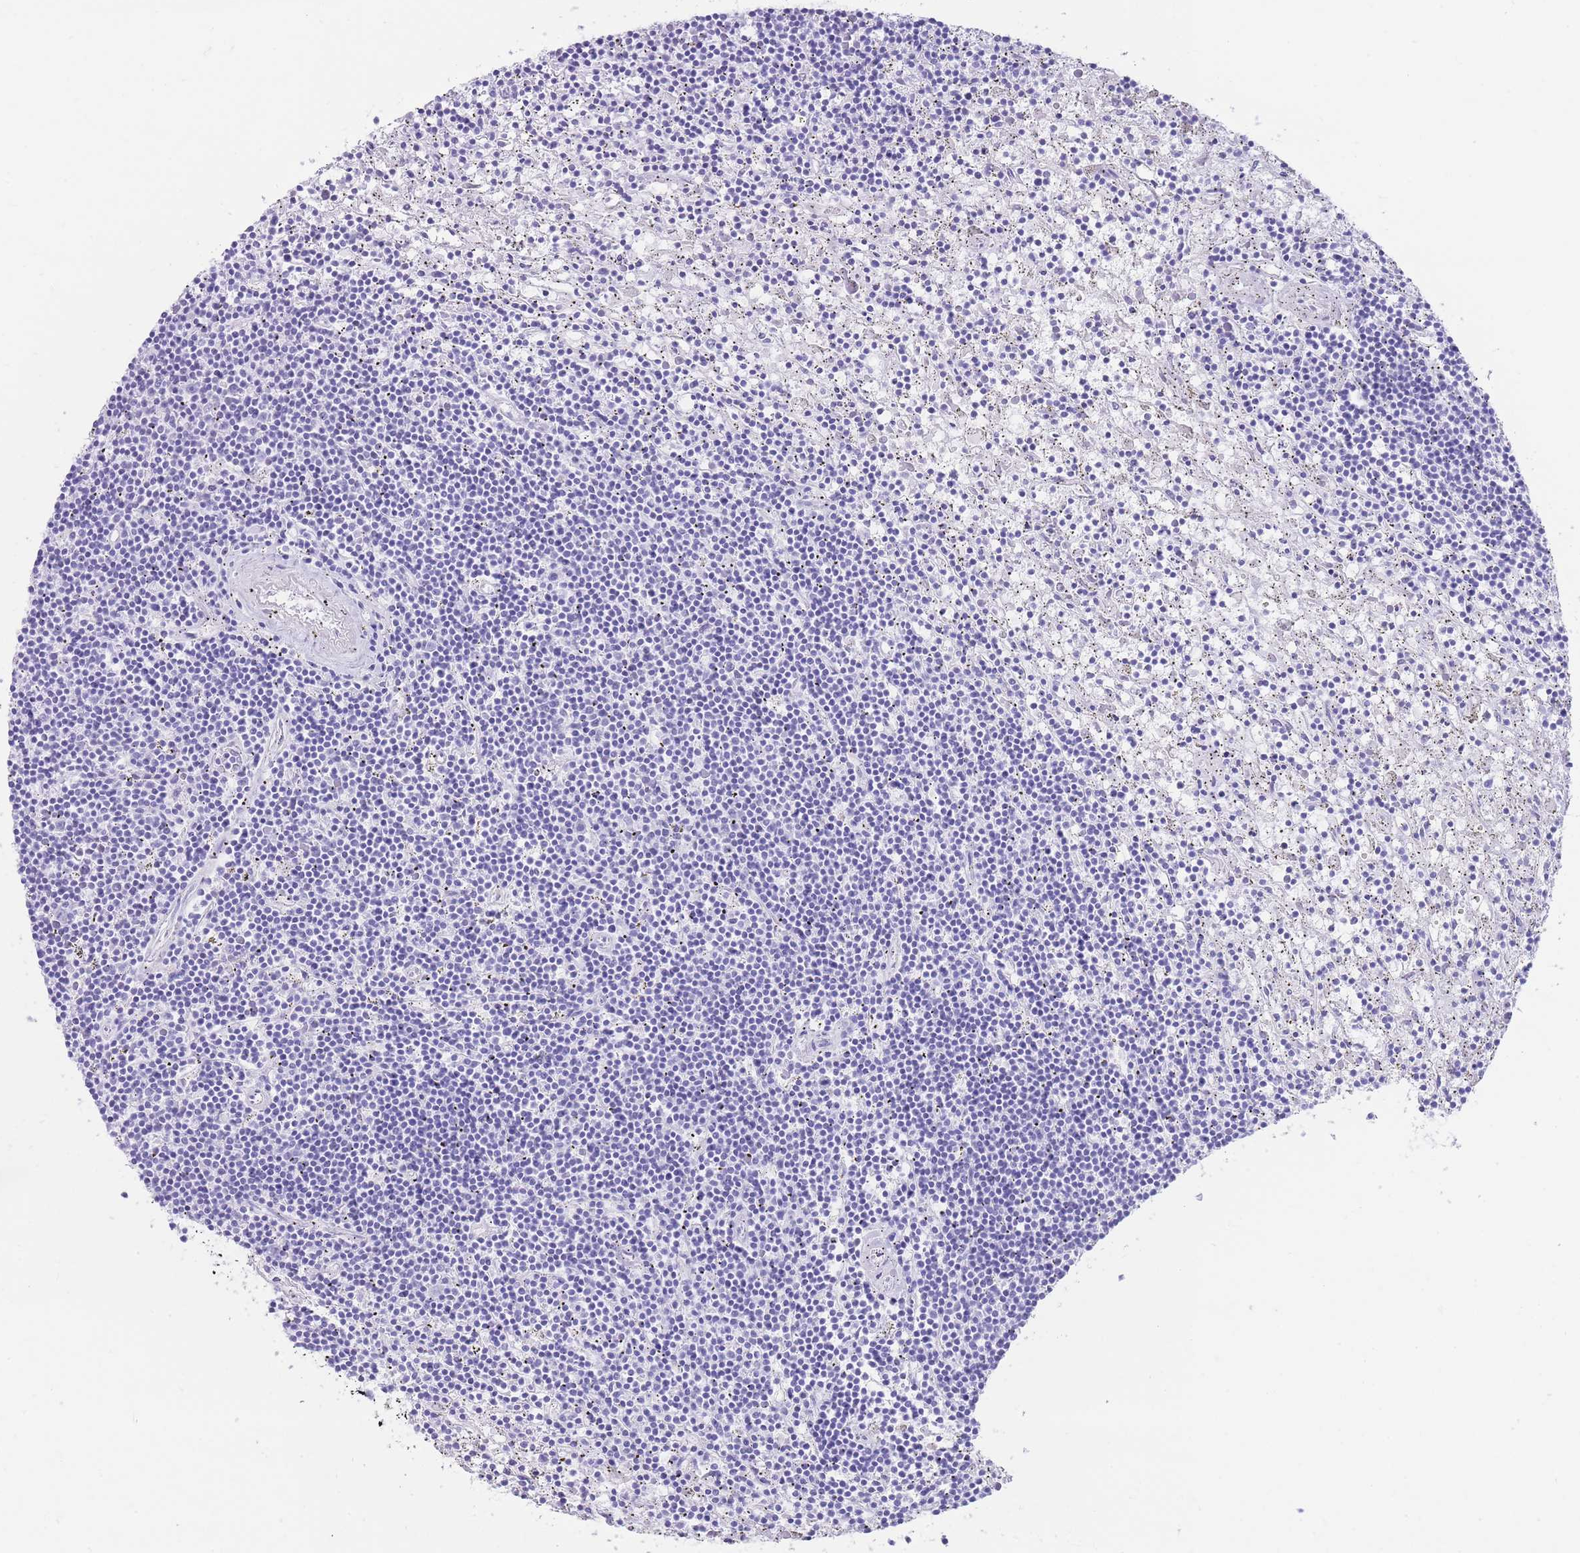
{"staining": {"intensity": "negative", "quantity": "none", "location": "none"}, "tissue": "lymphoma", "cell_type": "Tumor cells", "image_type": "cancer", "snomed": [{"axis": "morphology", "description": "Malignant lymphoma, non-Hodgkin's type, Low grade"}, {"axis": "topography", "description": "Spleen"}], "caption": "Photomicrograph shows no protein positivity in tumor cells of malignant lymphoma, non-Hodgkin's type (low-grade) tissue.", "gene": "ELOA2", "patient": {"sex": "male", "age": 76}}